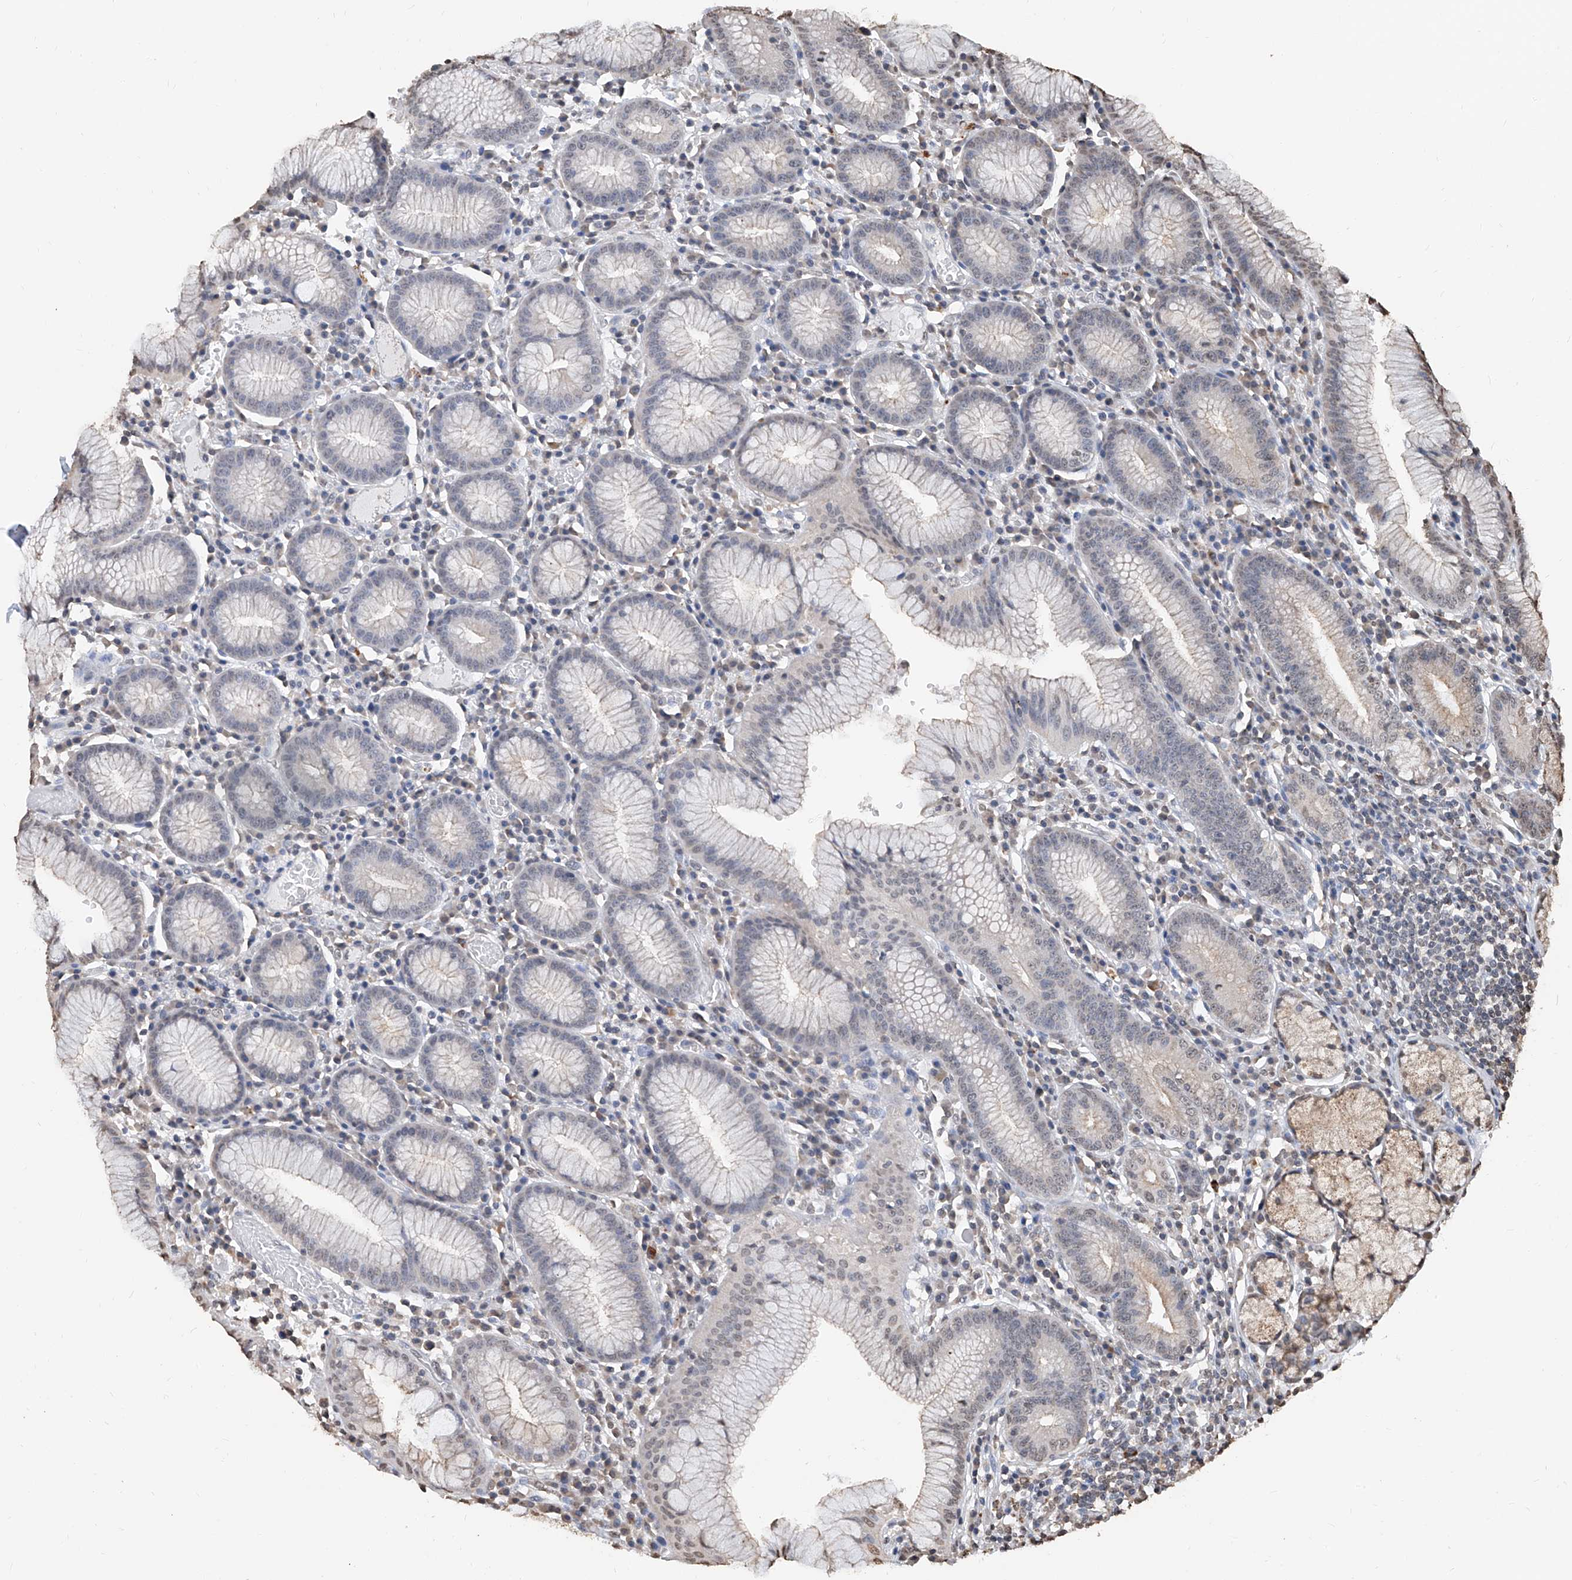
{"staining": {"intensity": "weak", "quantity": "<25%", "location": "cytoplasmic/membranous,nuclear"}, "tissue": "stomach", "cell_type": "Glandular cells", "image_type": "normal", "snomed": [{"axis": "morphology", "description": "Normal tissue, NOS"}, {"axis": "topography", "description": "Stomach"}], "caption": "This is an immunohistochemistry (IHC) photomicrograph of benign stomach. There is no staining in glandular cells.", "gene": "RP9", "patient": {"sex": "male", "age": 55}}